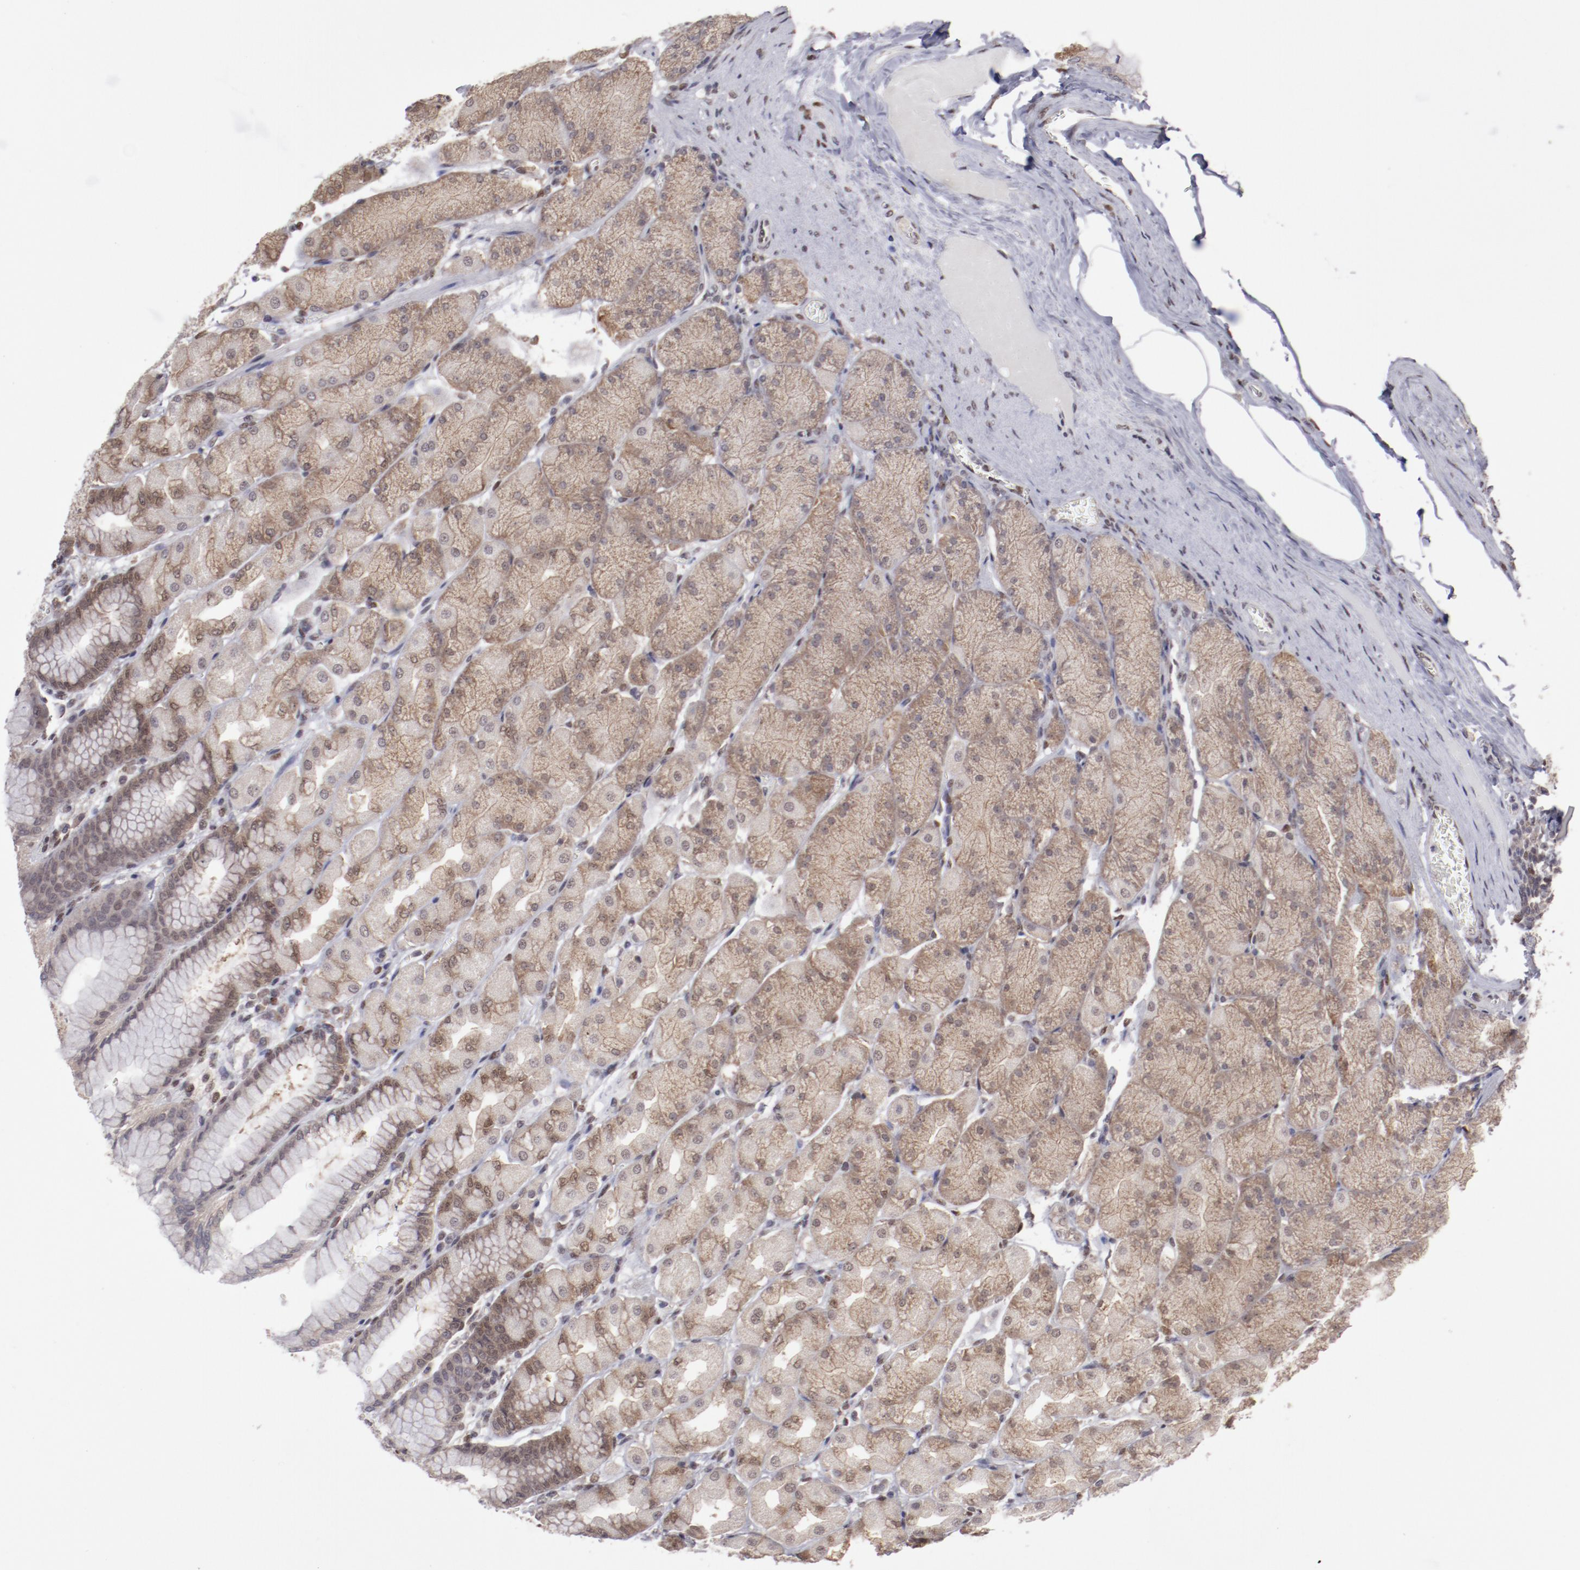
{"staining": {"intensity": "weak", "quantity": "25%-75%", "location": "cytoplasmic/membranous,nuclear"}, "tissue": "stomach", "cell_type": "Glandular cells", "image_type": "normal", "snomed": [{"axis": "morphology", "description": "Normal tissue, NOS"}, {"axis": "topography", "description": "Stomach, upper"}], "caption": "Stomach was stained to show a protein in brown. There is low levels of weak cytoplasmic/membranous,nuclear staining in about 25%-75% of glandular cells. (DAB (3,3'-diaminobenzidine) IHC with brightfield microscopy, high magnification).", "gene": "ARNT", "patient": {"sex": "female", "age": 56}}